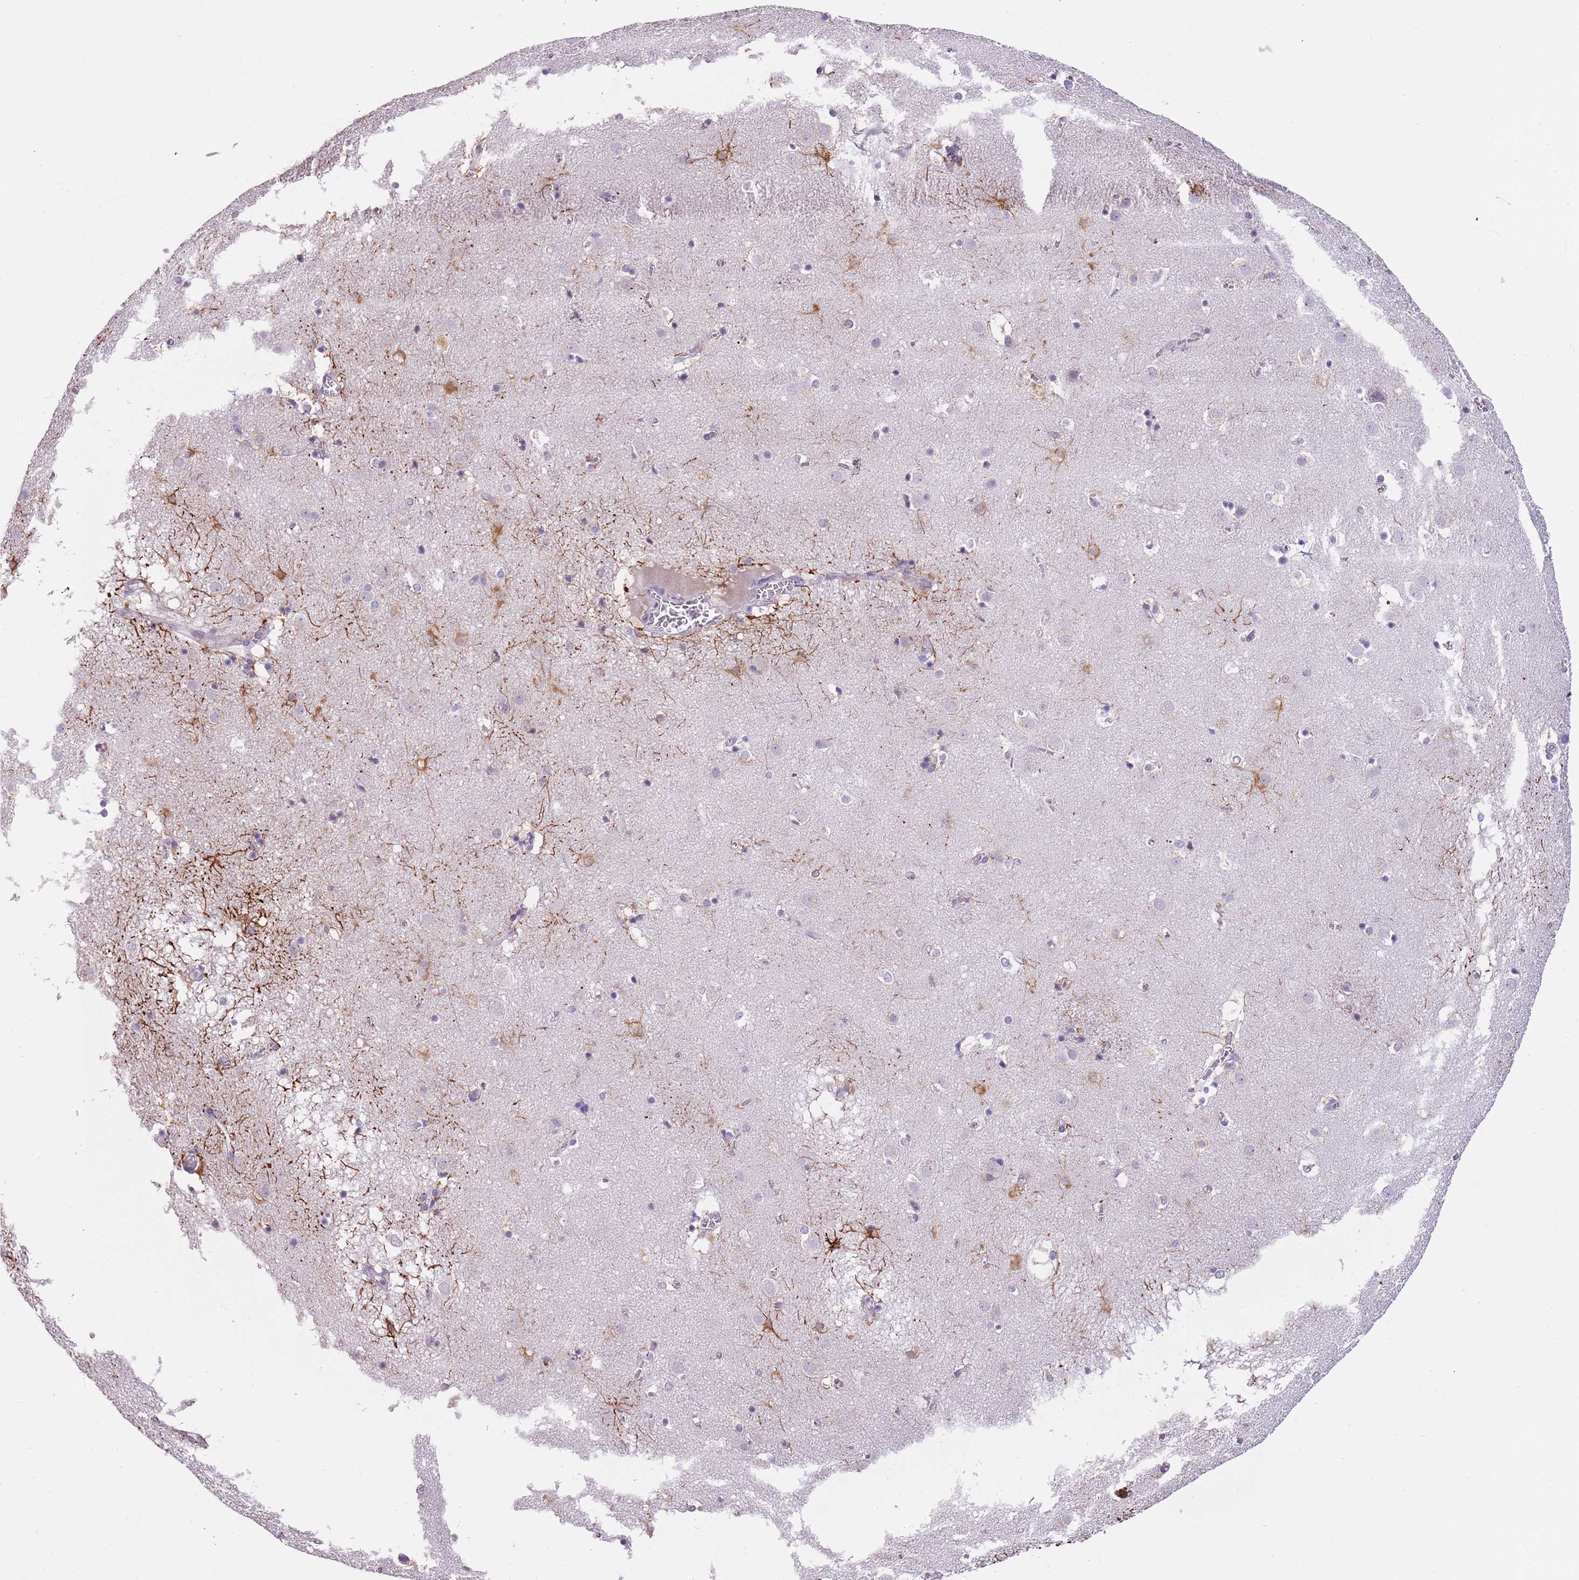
{"staining": {"intensity": "moderate", "quantity": "<25%", "location": "cytoplasmic/membranous"}, "tissue": "caudate", "cell_type": "Glial cells", "image_type": "normal", "snomed": [{"axis": "morphology", "description": "Normal tissue, NOS"}, {"axis": "topography", "description": "Lateral ventricle wall"}], "caption": "DAB immunohistochemical staining of benign human caudate shows moderate cytoplasmic/membranous protein expression in approximately <25% of glial cells. The protein of interest is shown in brown color, while the nuclei are stained blue.", "gene": "SLC35E3", "patient": {"sex": "male", "age": 70}}